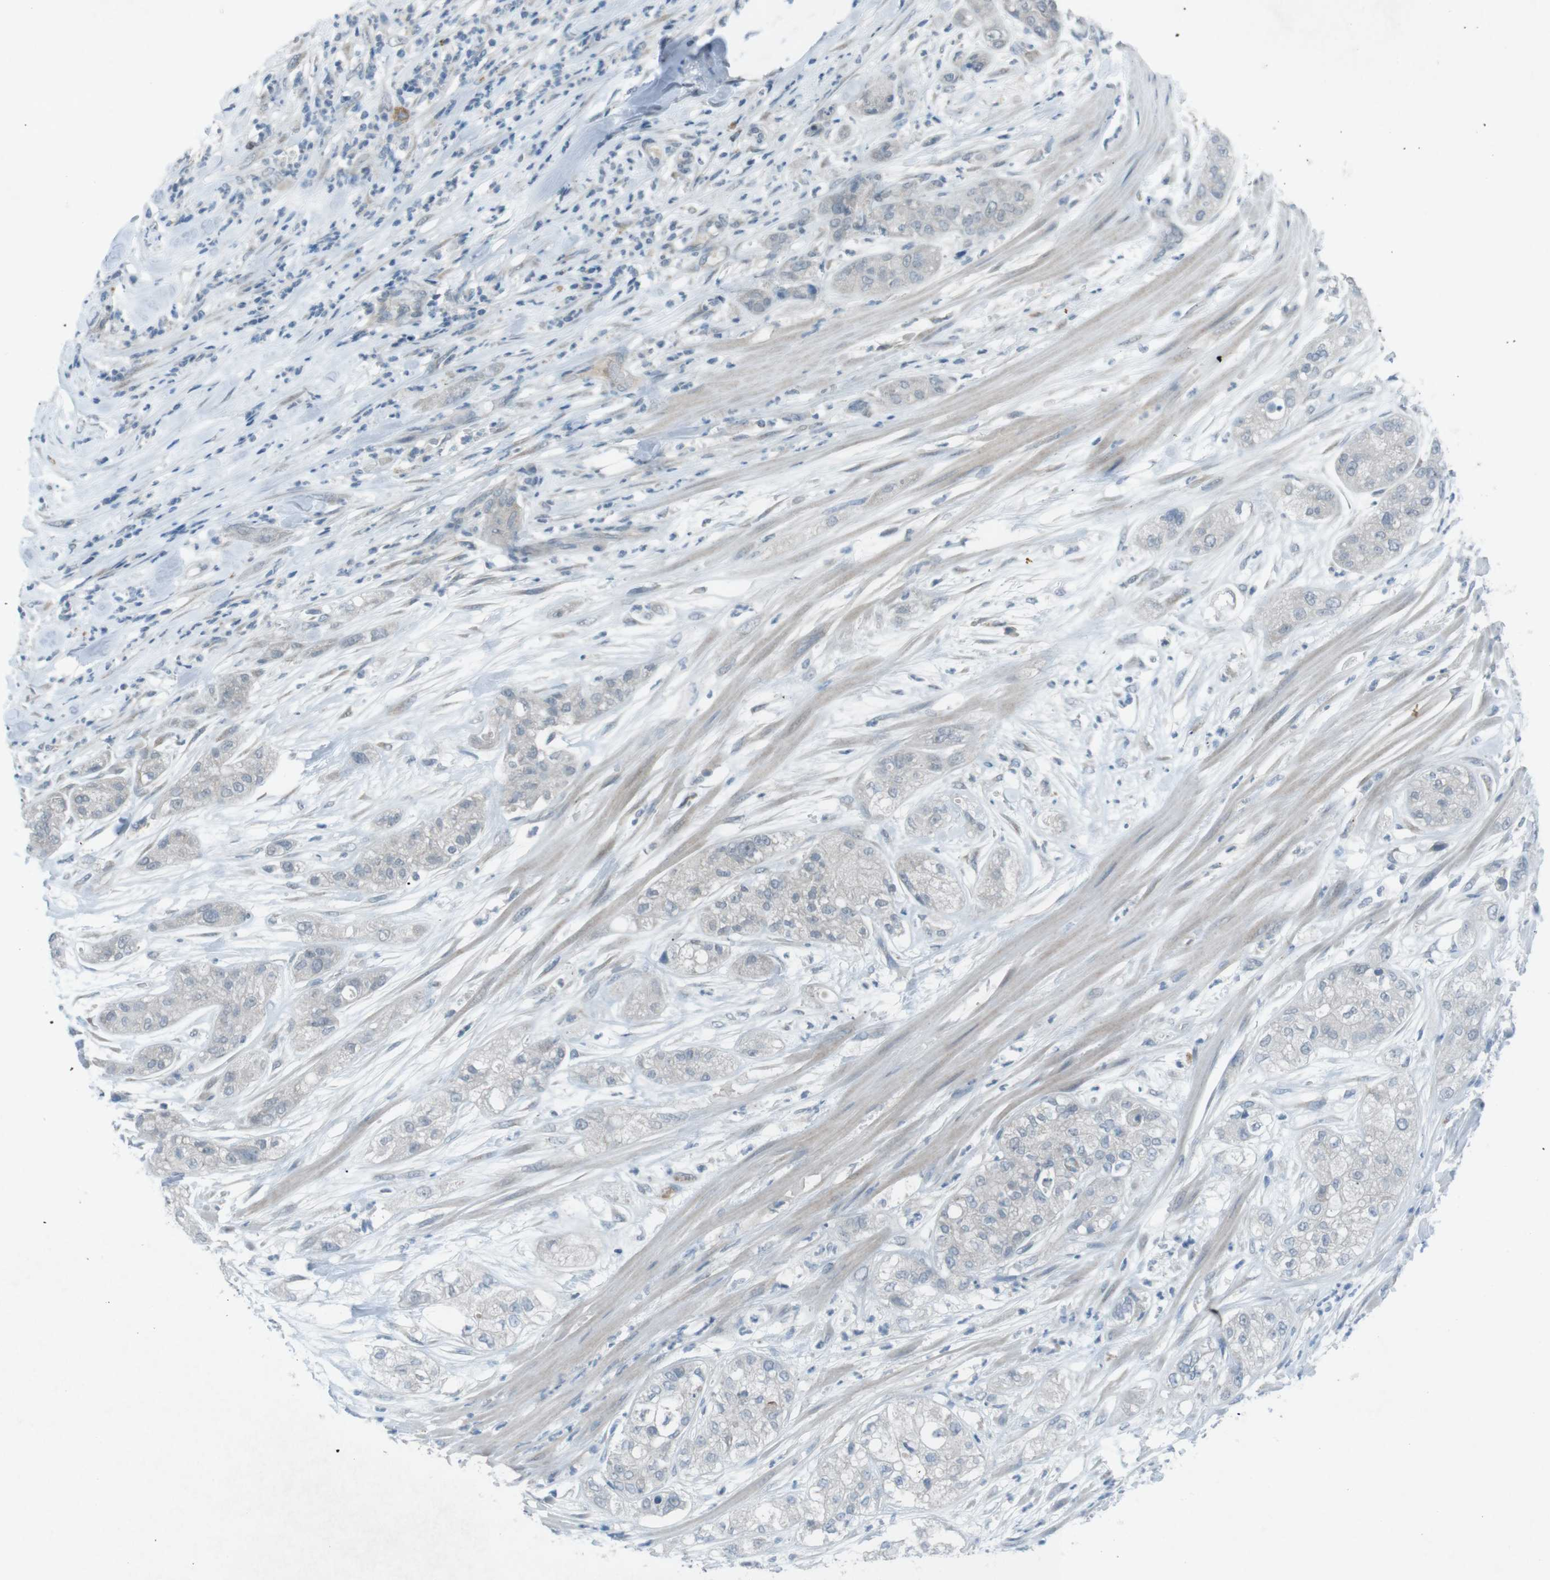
{"staining": {"intensity": "negative", "quantity": "none", "location": "none"}, "tissue": "pancreatic cancer", "cell_type": "Tumor cells", "image_type": "cancer", "snomed": [{"axis": "morphology", "description": "Adenocarcinoma, NOS"}, {"axis": "topography", "description": "Pancreas"}], "caption": "Protein analysis of pancreatic adenocarcinoma reveals no significant expression in tumor cells. (Stains: DAB IHC with hematoxylin counter stain, Microscopy: brightfield microscopy at high magnification).", "gene": "FCRLA", "patient": {"sex": "female", "age": 78}}